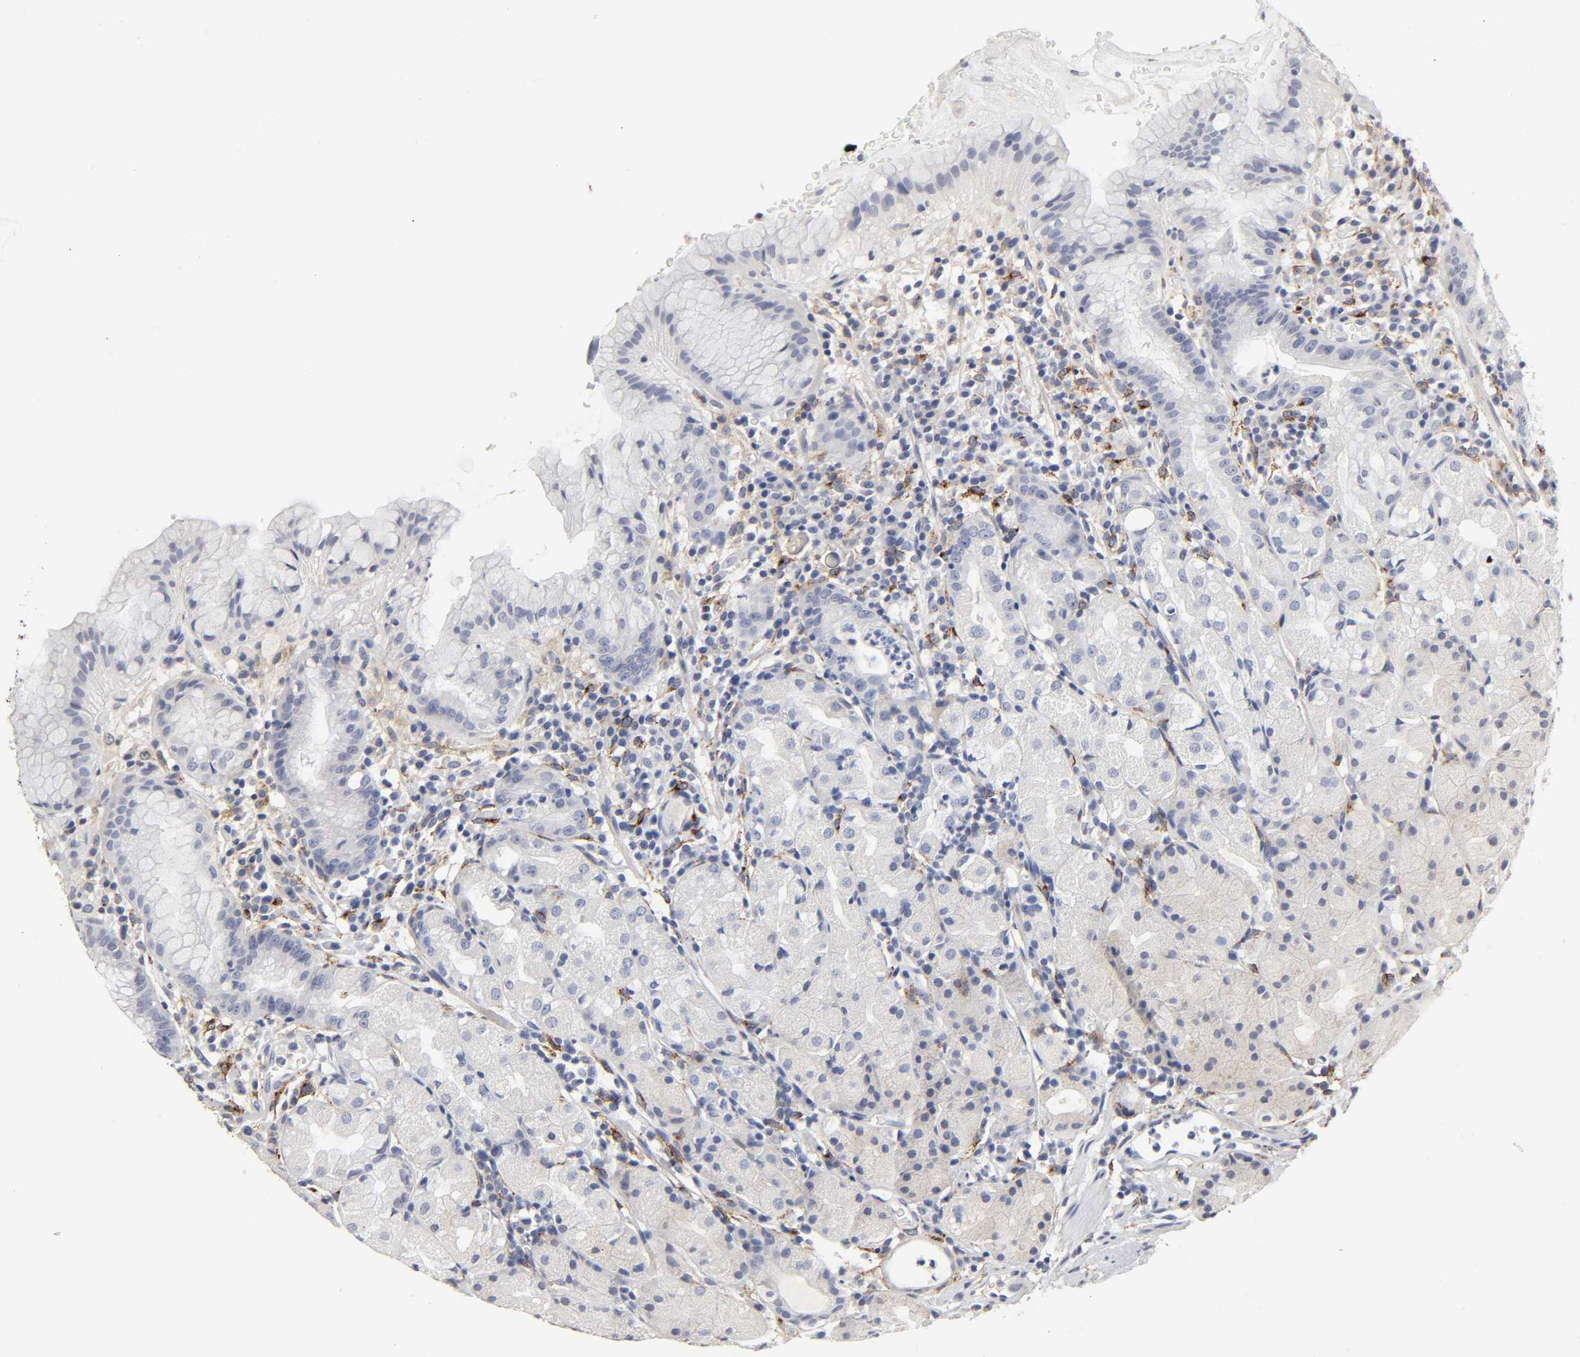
{"staining": {"intensity": "weak", "quantity": "<25%", "location": "cytoplasmic/membranous"}, "tissue": "stomach", "cell_type": "Glandular cells", "image_type": "normal", "snomed": [{"axis": "morphology", "description": "Normal tissue, NOS"}, {"axis": "topography", "description": "Stomach"}, {"axis": "topography", "description": "Stomach, lower"}], "caption": "This micrograph is of normal stomach stained with immunohistochemistry to label a protein in brown with the nuclei are counter-stained blue. There is no expression in glandular cells.", "gene": "LRP1", "patient": {"sex": "female", "age": 75}}